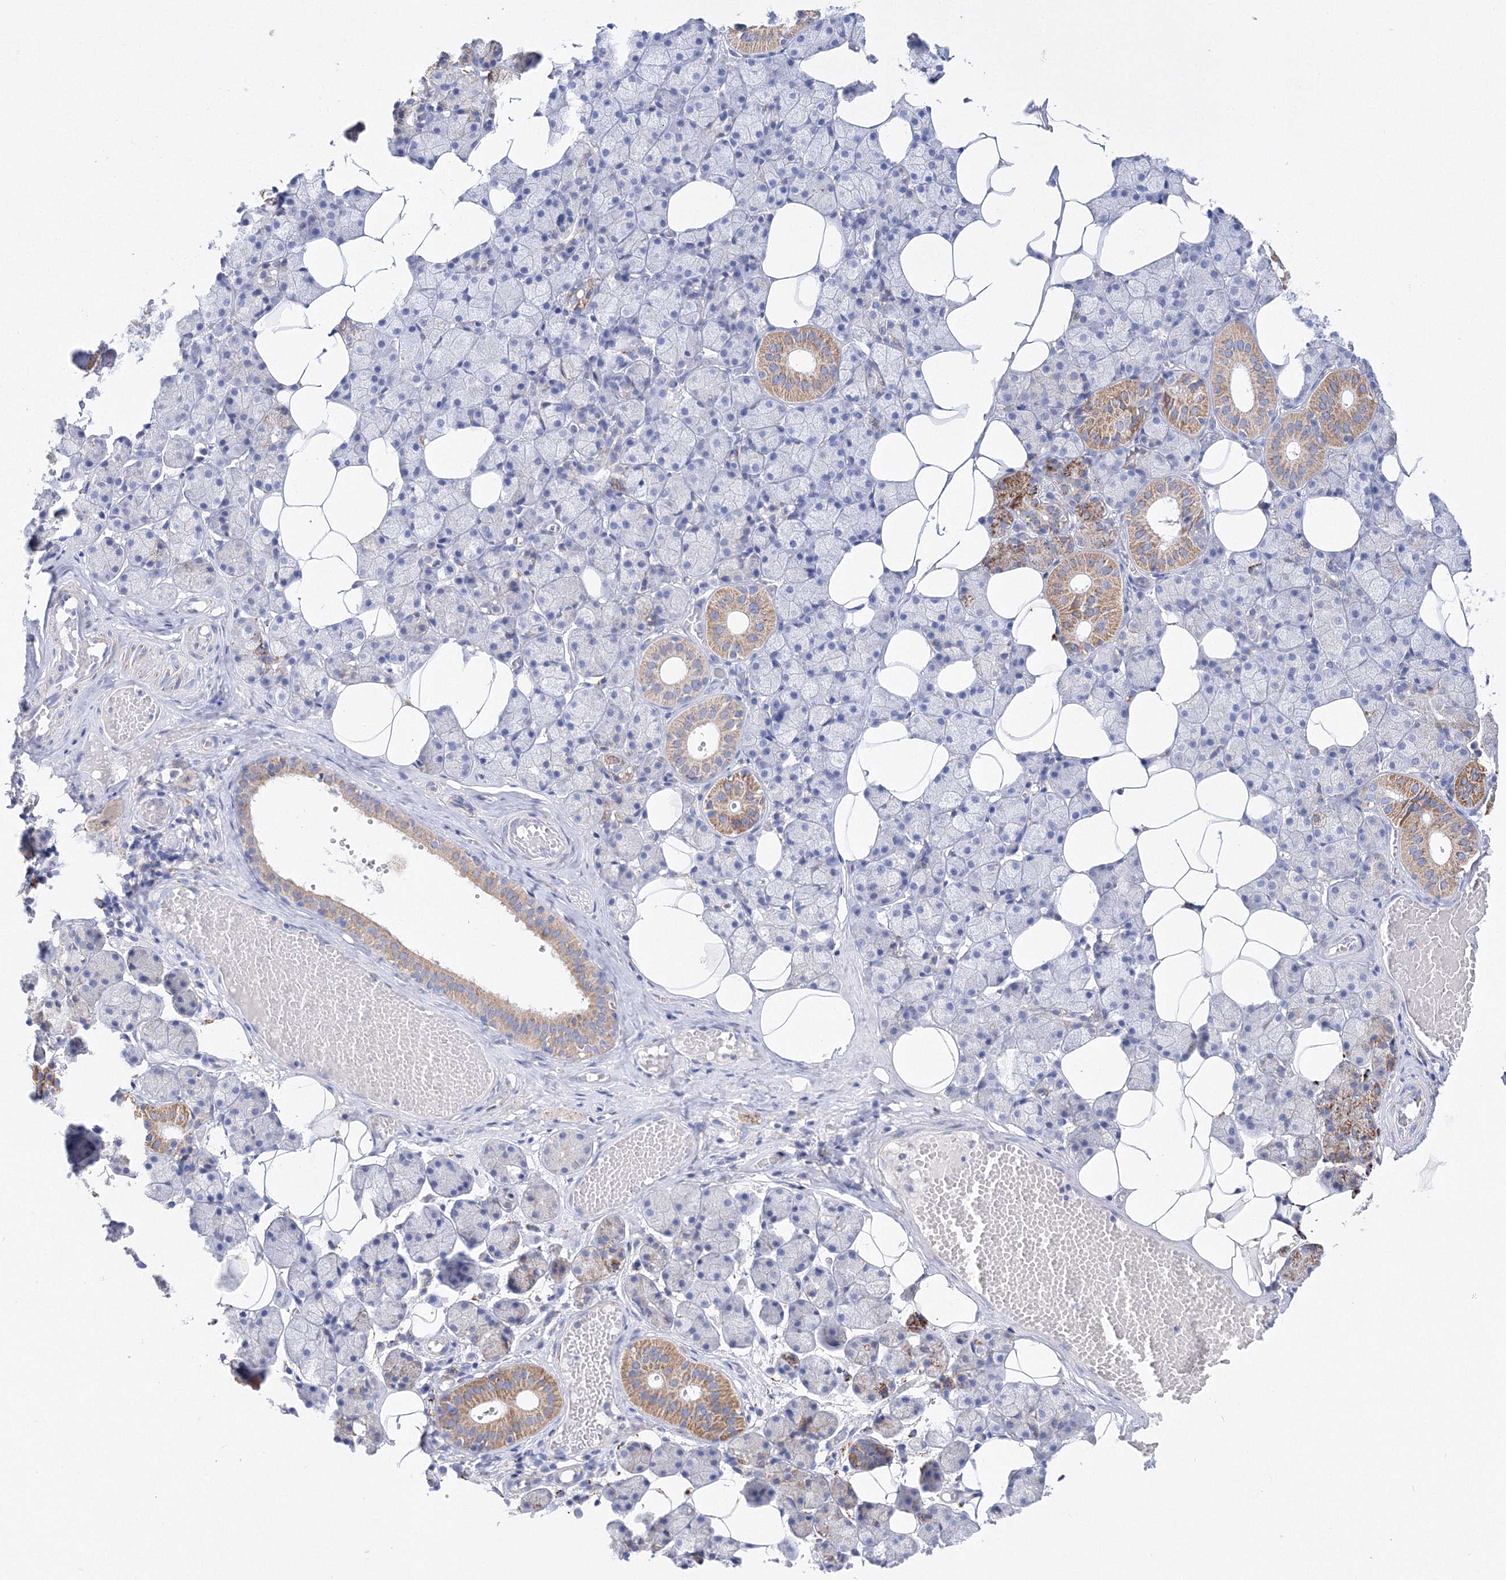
{"staining": {"intensity": "moderate", "quantity": "<25%", "location": "cytoplasmic/membranous"}, "tissue": "salivary gland", "cell_type": "Glandular cells", "image_type": "normal", "snomed": [{"axis": "morphology", "description": "Normal tissue, NOS"}, {"axis": "topography", "description": "Salivary gland"}], "caption": "Protein positivity by IHC exhibits moderate cytoplasmic/membranous positivity in about <25% of glandular cells in normal salivary gland.", "gene": "MERTK", "patient": {"sex": "female", "age": 33}}